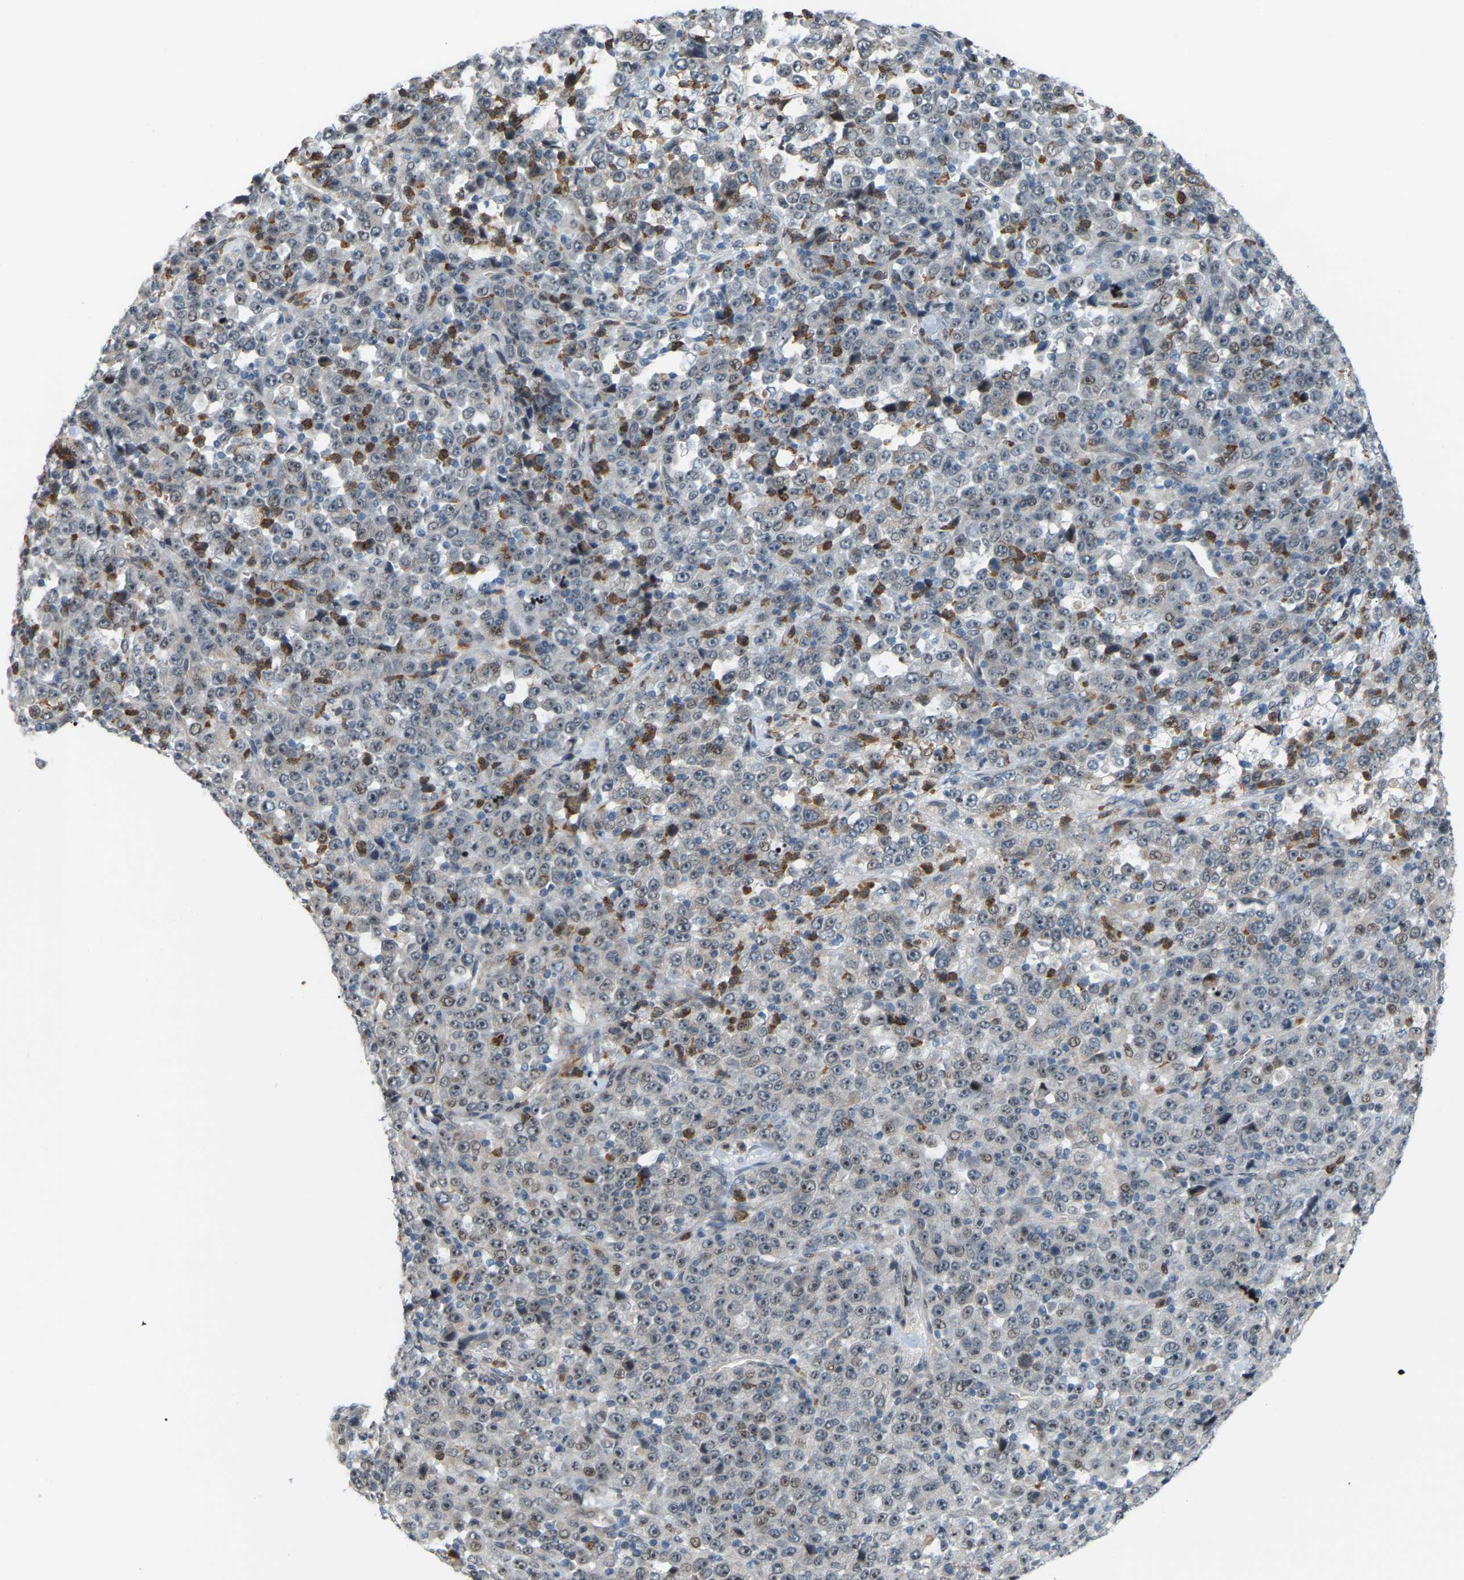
{"staining": {"intensity": "negative", "quantity": "none", "location": "none"}, "tissue": "stomach cancer", "cell_type": "Tumor cells", "image_type": "cancer", "snomed": [{"axis": "morphology", "description": "Normal tissue, NOS"}, {"axis": "morphology", "description": "Adenocarcinoma, NOS"}, {"axis": "topography", "description": "Stomach, upper"}, {"axis": "topography", "description": "Stomach"}], "caption": "IHC image of human adenocarcinoma (stomach) stained for a protein (brown), which demonstrates no positivity in tumor cells. Brightfield microscopy of IHC stained with DAB (3,3'-diaminobenzidine) (brown) and hematoxylin (blue), captured at high magnification.", "gene": "CROT", "patient": {"sex": "male", "age": 59}}